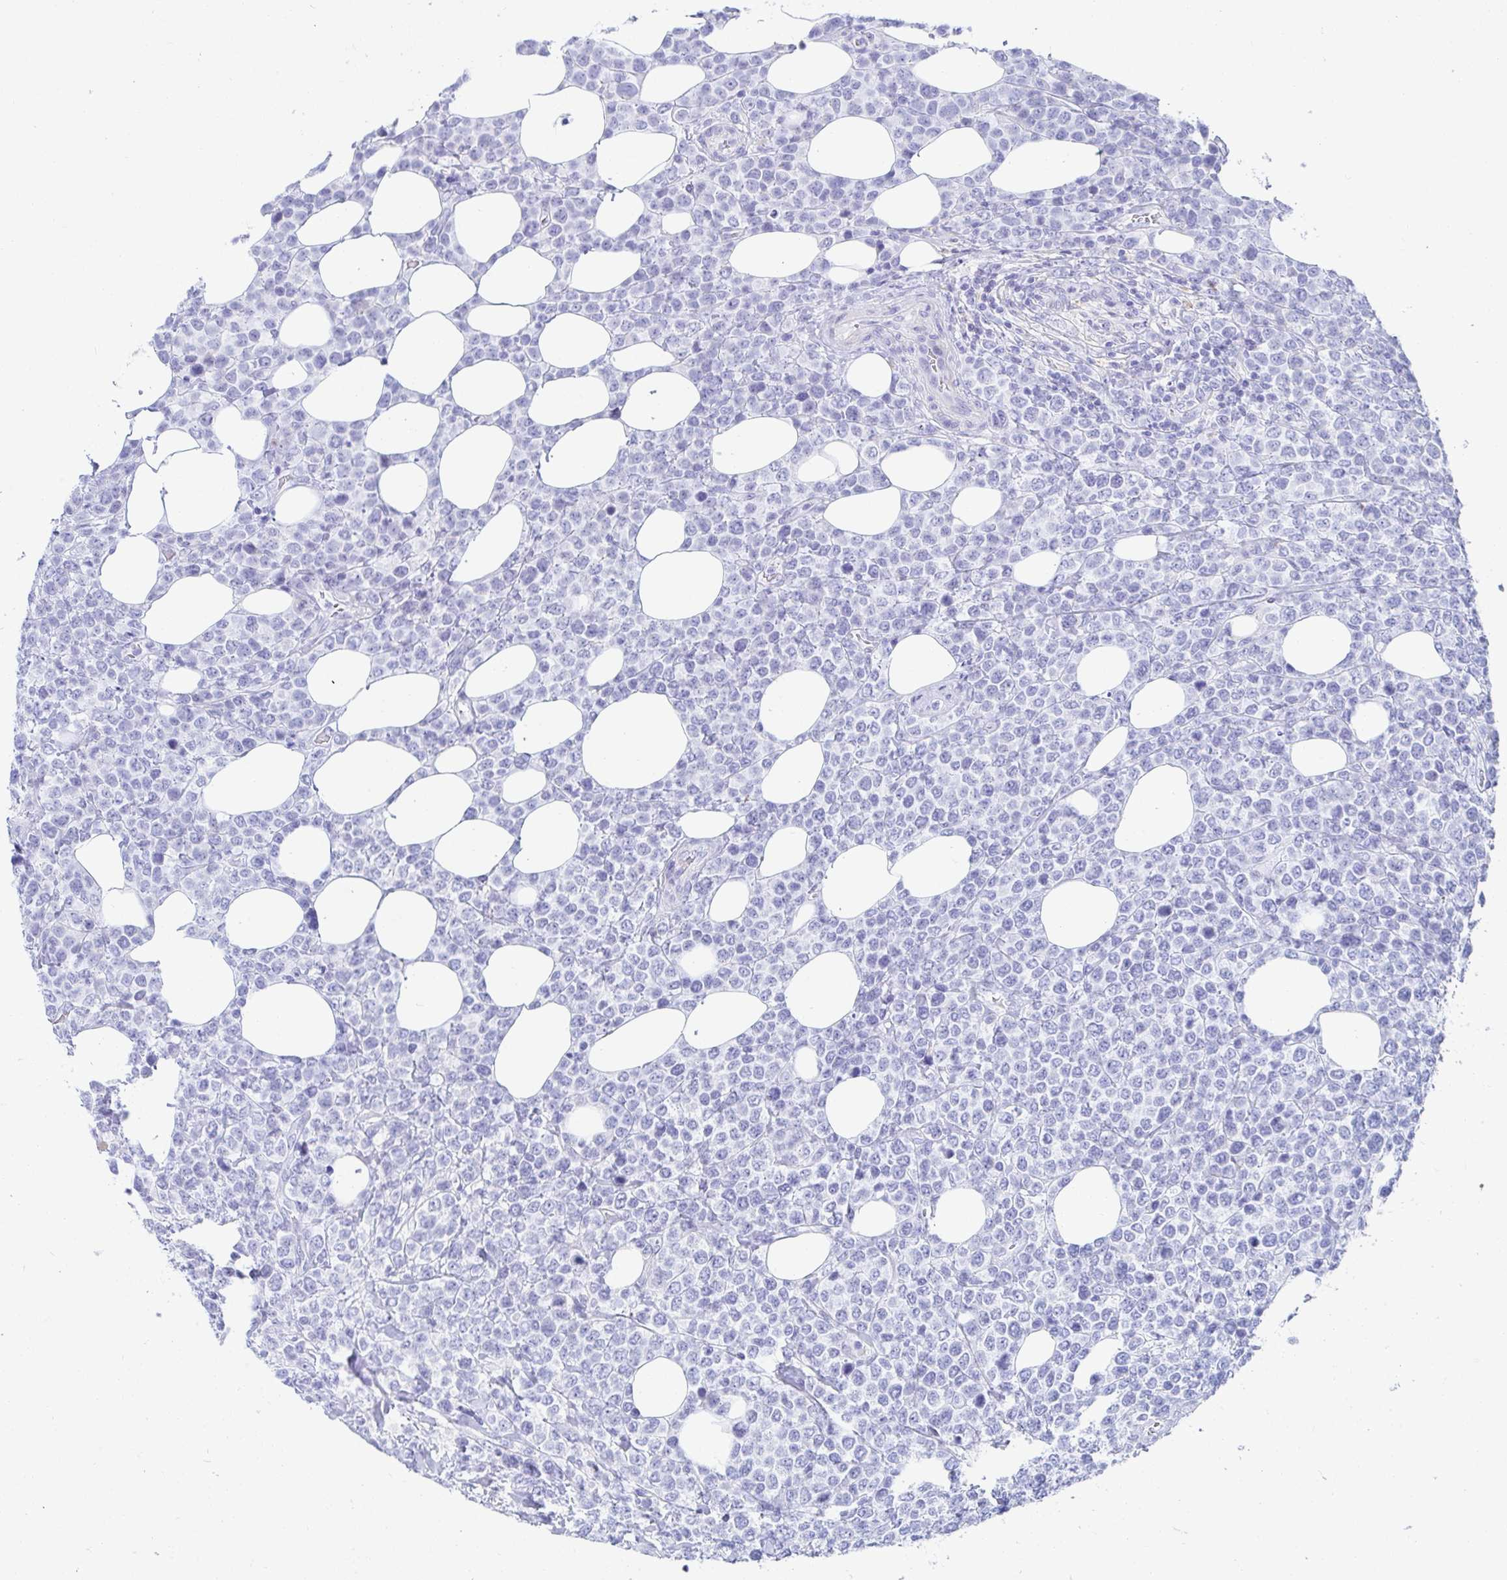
{"staining": {"intensity": "negative", "quantity": "none", "location": "none"}, "tissue": "lymphoma", "cell_type": "Tumor cells", "image_type": "cancer", "snomed": [{"axis": "morphology", "description": "Malignant lymphoma, non-Hodgkin's type, High grade"}, {"axis": "topography", "description": "Soft tissue"}], "caption": "Histopathology image shows no significant protein expression in tumor cells of malignant lymphoma, non-Hodgkin's type (high-grade).", "gene": "C4orf17", "patient": {"sex": "female", "age": 56}}